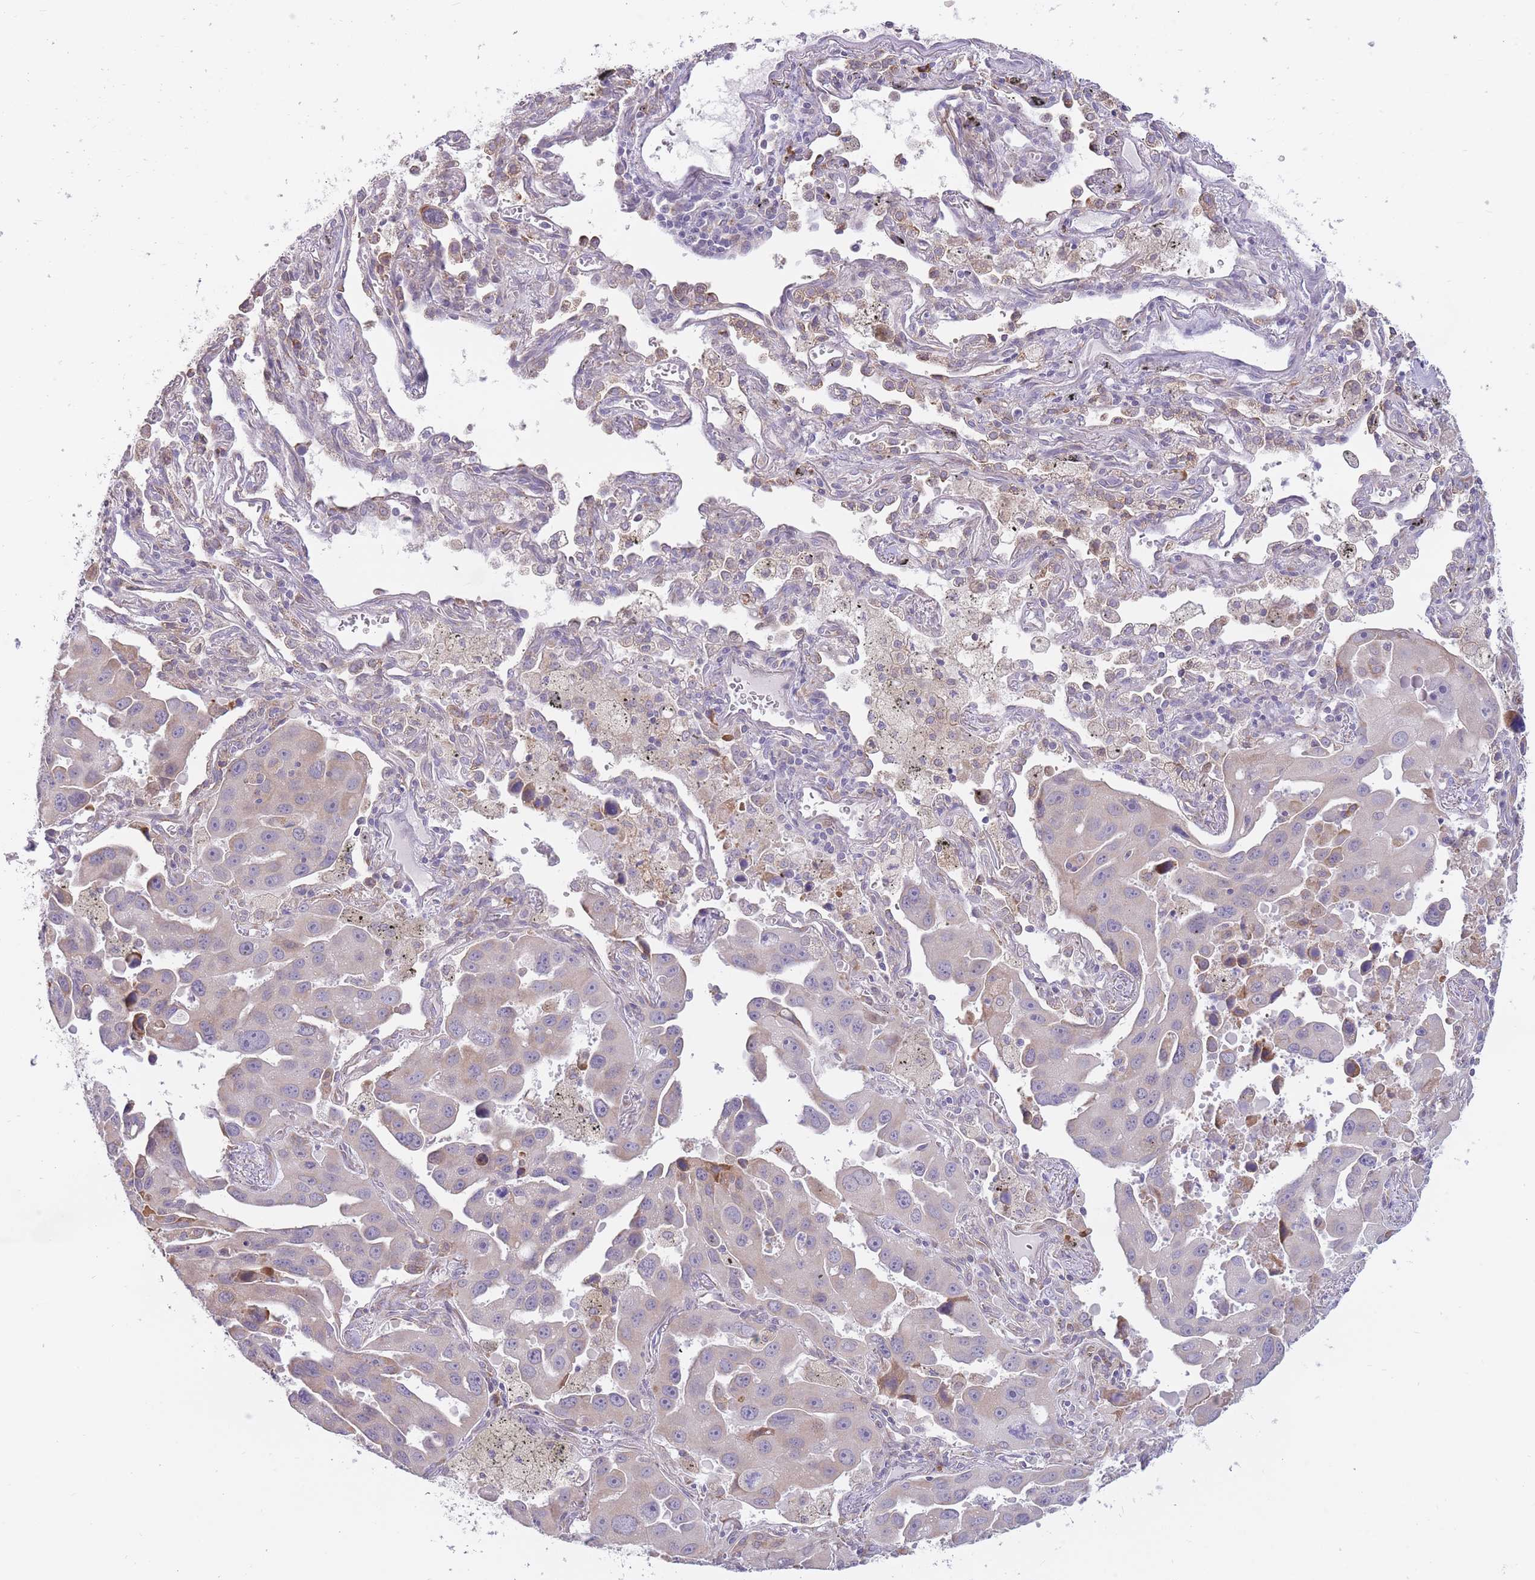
{"staining": {"intensity": "negative", "quantity": "none", "location": "none"}, "tissue": "lung cancer", "cell_type": "Tumor cells", "image_type": "cancer", "snomed": [{"axis": "morphology", "description": "Adenocarcinoma, NOS"}, {"axis": "topography", "description": "Lung"}], "caption": "This is an immunohistochemistry (IHC) histopathology image of human lung cancer (adenocarcinoma). There is no positivity in tumor cells.", "gene": "TRAPPC5", "patient": {"sex": "male", "age": 66}}